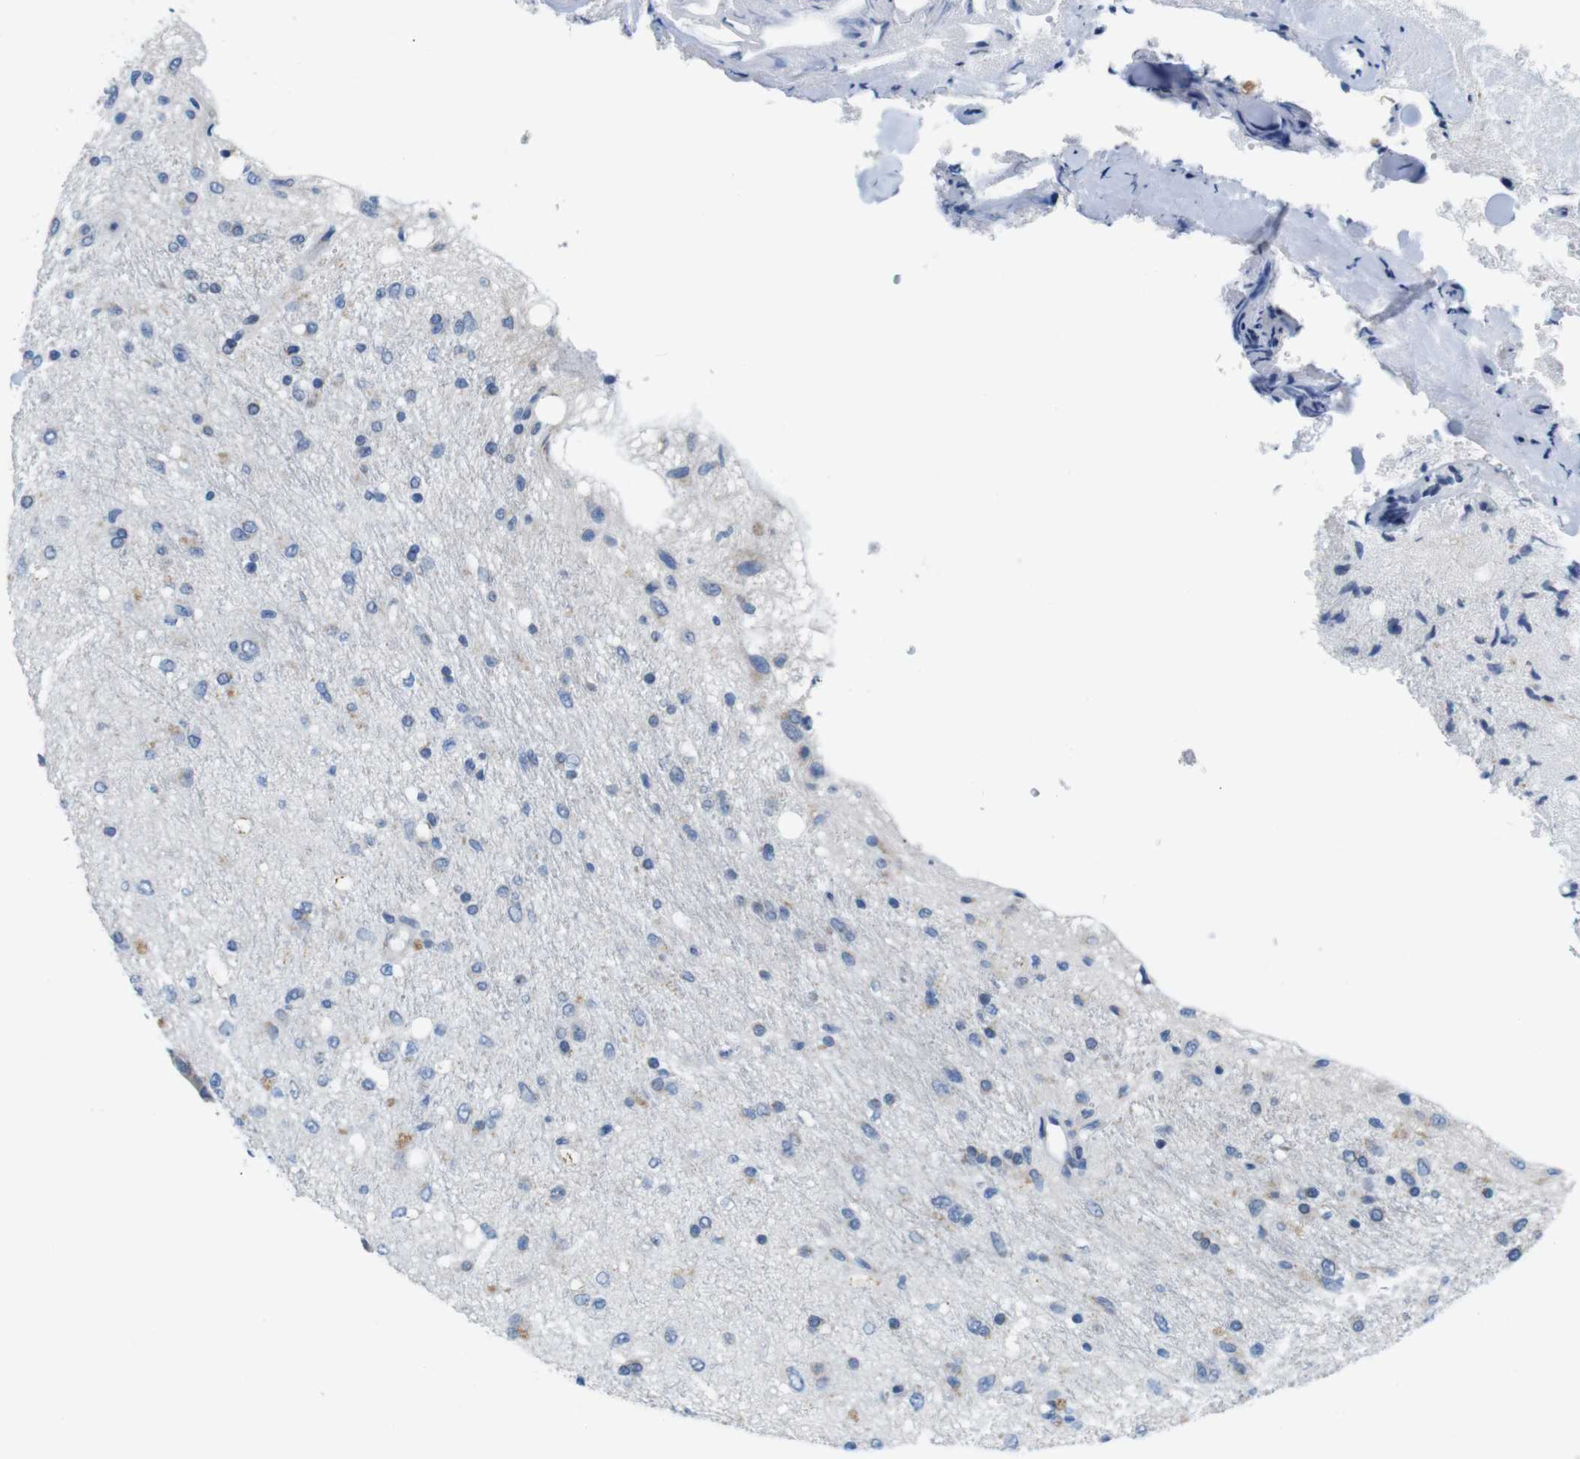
{"staining": {"intensity": "weak", "quantity": "<25%", "location": "cytoplasmic/membranous"}, "tissue": "glioma", "cell_type": "Tumor cells", "image_type": "cancer", "snomed": [{"axis": "morphology", "description": "Glioma, malignant, Low grade"}, {"axis": "topography", "description": "Brain"}], "caption": "This is an immunohistochemistry micrograph of human malignant glioma (low-grade). There is no positivity in tumor cells.", "gene": "GOLGA2", "patient": {"sex": "male", "age": 77}}